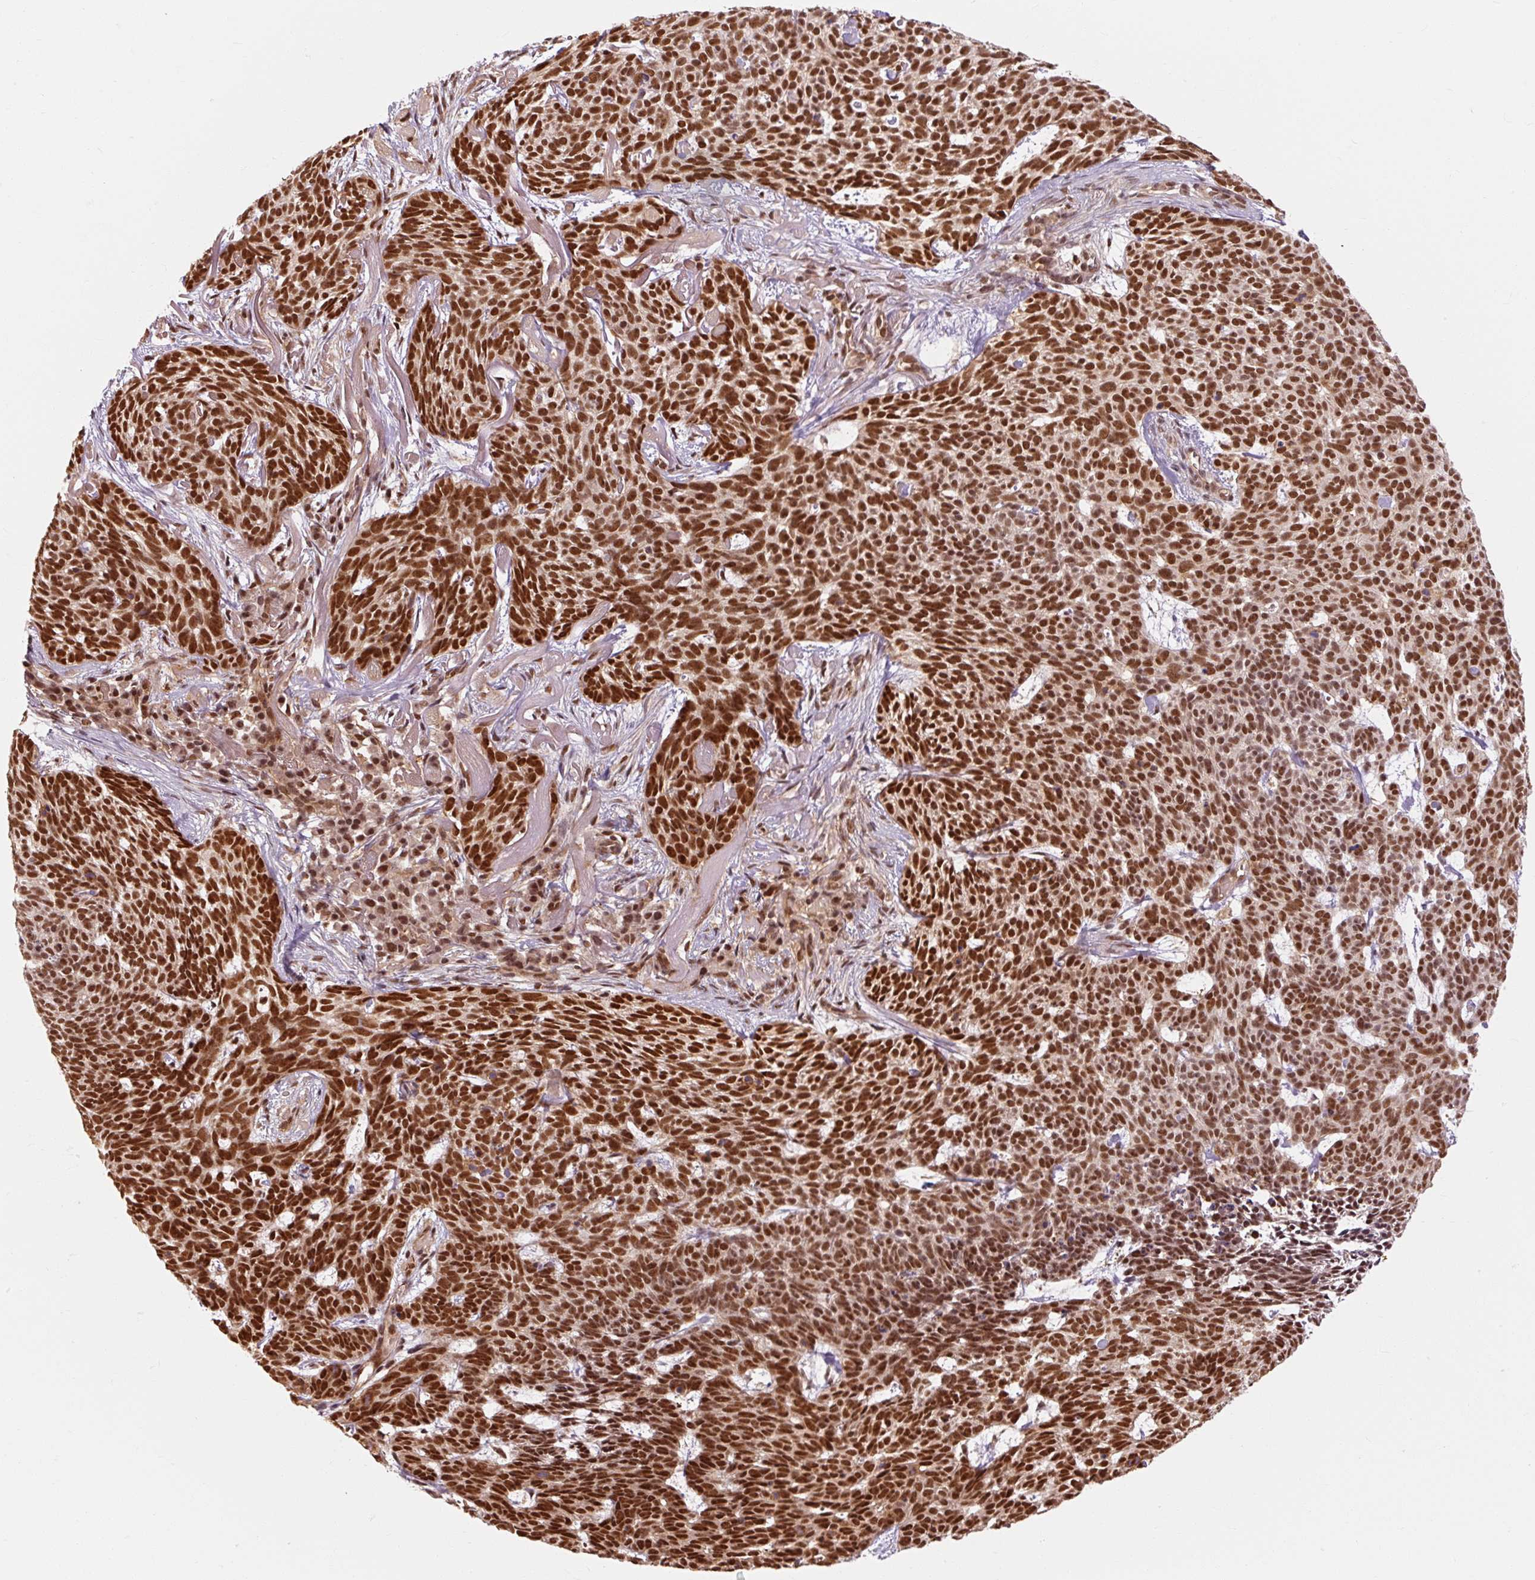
{"staining": {"intensity": "strong", "quantity": ">75%", "location": "nuclear"}, "tissue": "skin cancer", "cell_type": "Tumor cells", "image_type": "cancer", "snomed": [{"axis": "morphology", "description": "Basal cell carcinoma"}, {"axis": "topography", "description": "Skin"}], "caption": "An immunohistochemistry (IHC) histopathology image of neoplastic tissue is shown. Protein staining in brown labels strong nuclear positivity in skin cancer within tumor cells. Immunohistochemistry (ihc) stains the protein of interest in brown and the nuclei are stained blue.", "gene": "CSTF1", "patient": {"sex": "female", "age": 93}}